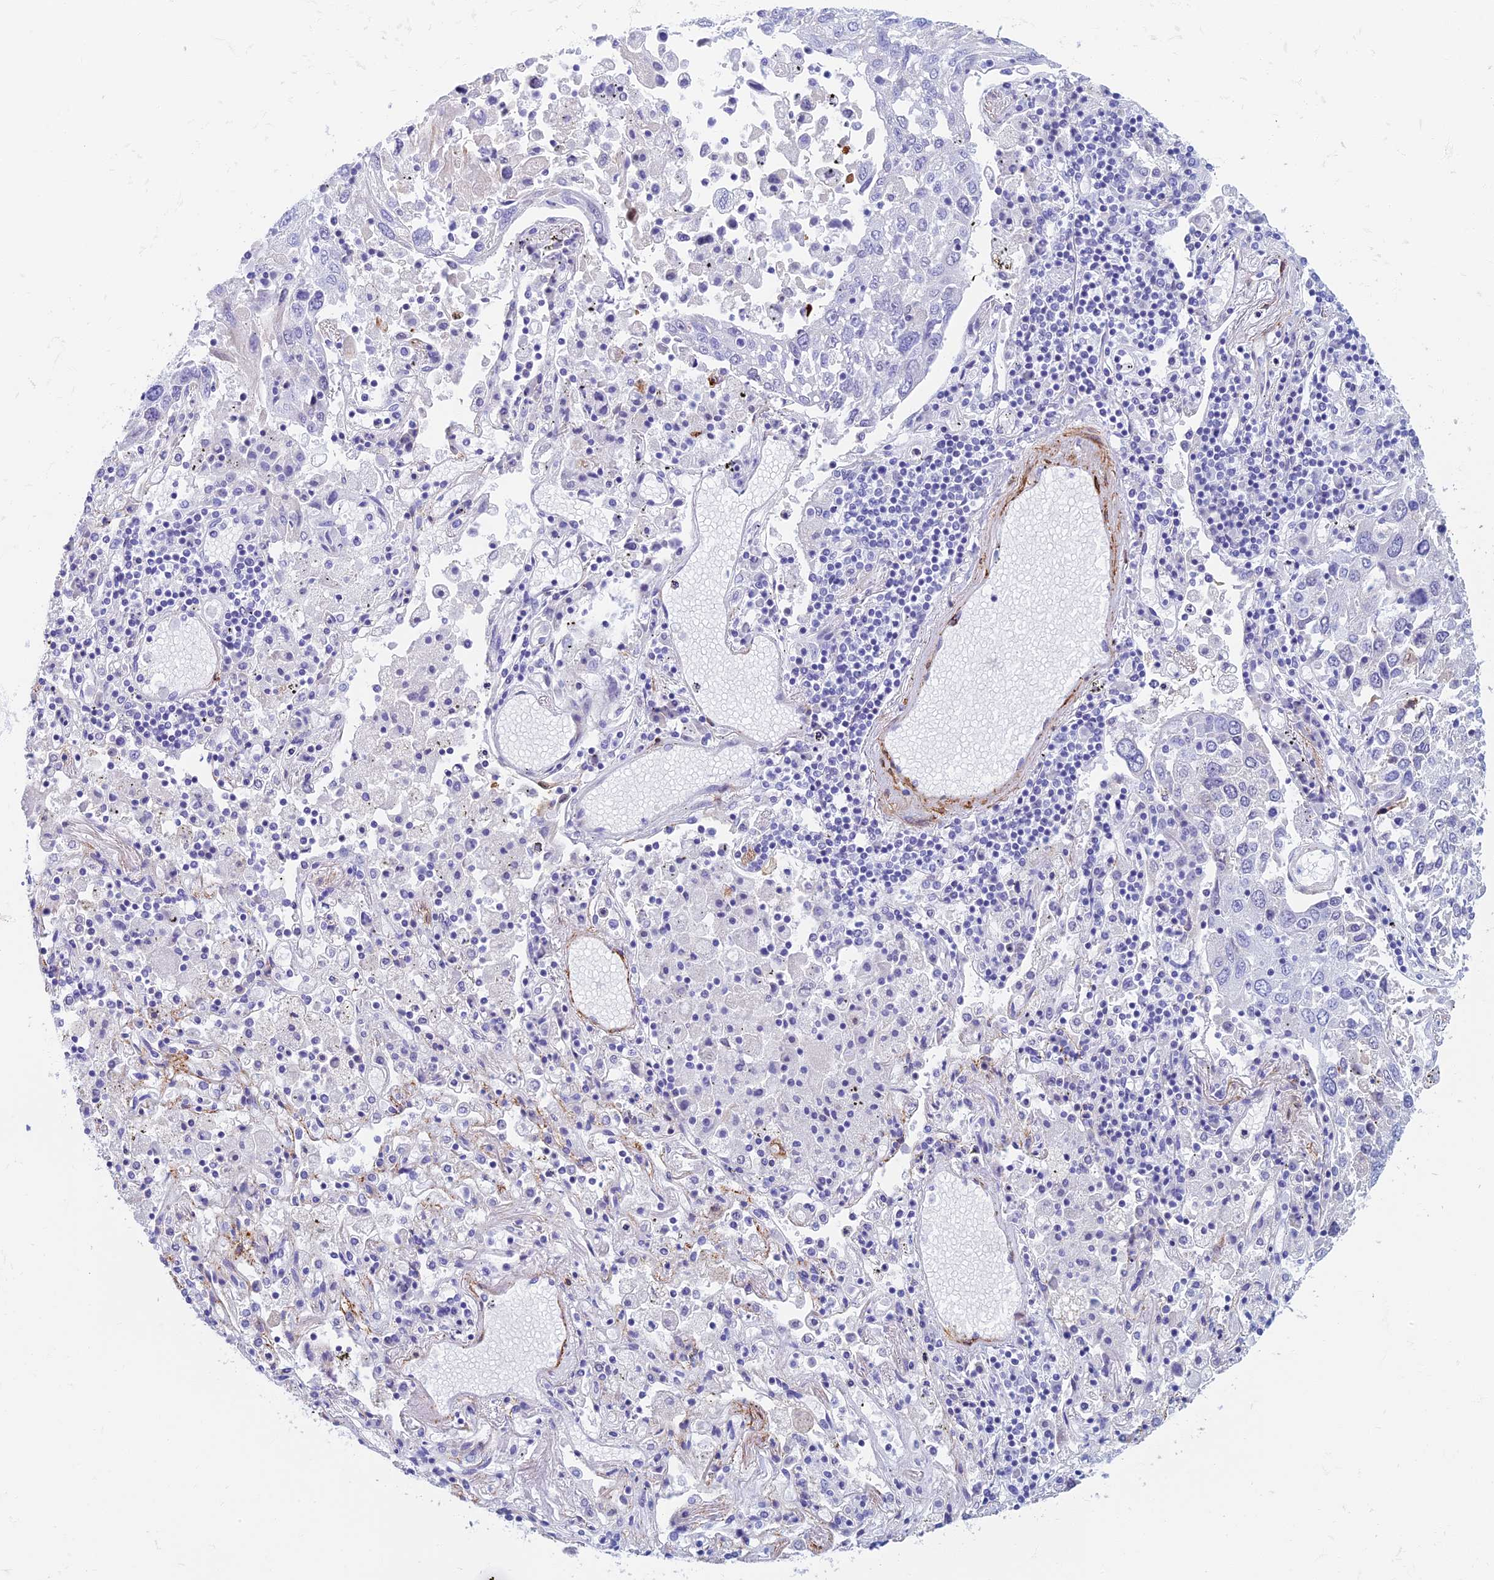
{"staining": {"intensity": "negative", "quantity": "none", "location": "none"}, "tissue": "lung cancer", "cell_type": "Tumor cells", "image_type": "cancer", "snomed": [{"axis": "morphology", "description": "Squamous cell carcinoma, NOS"}, {"axis": "topography", "description": "Lung"}], "caption": "Histopathology image shows no significant protein positivity in tumor cells of lung cancer.", "gene": "ETFRF1", "patient": {"sex": "male", "age": 65}}